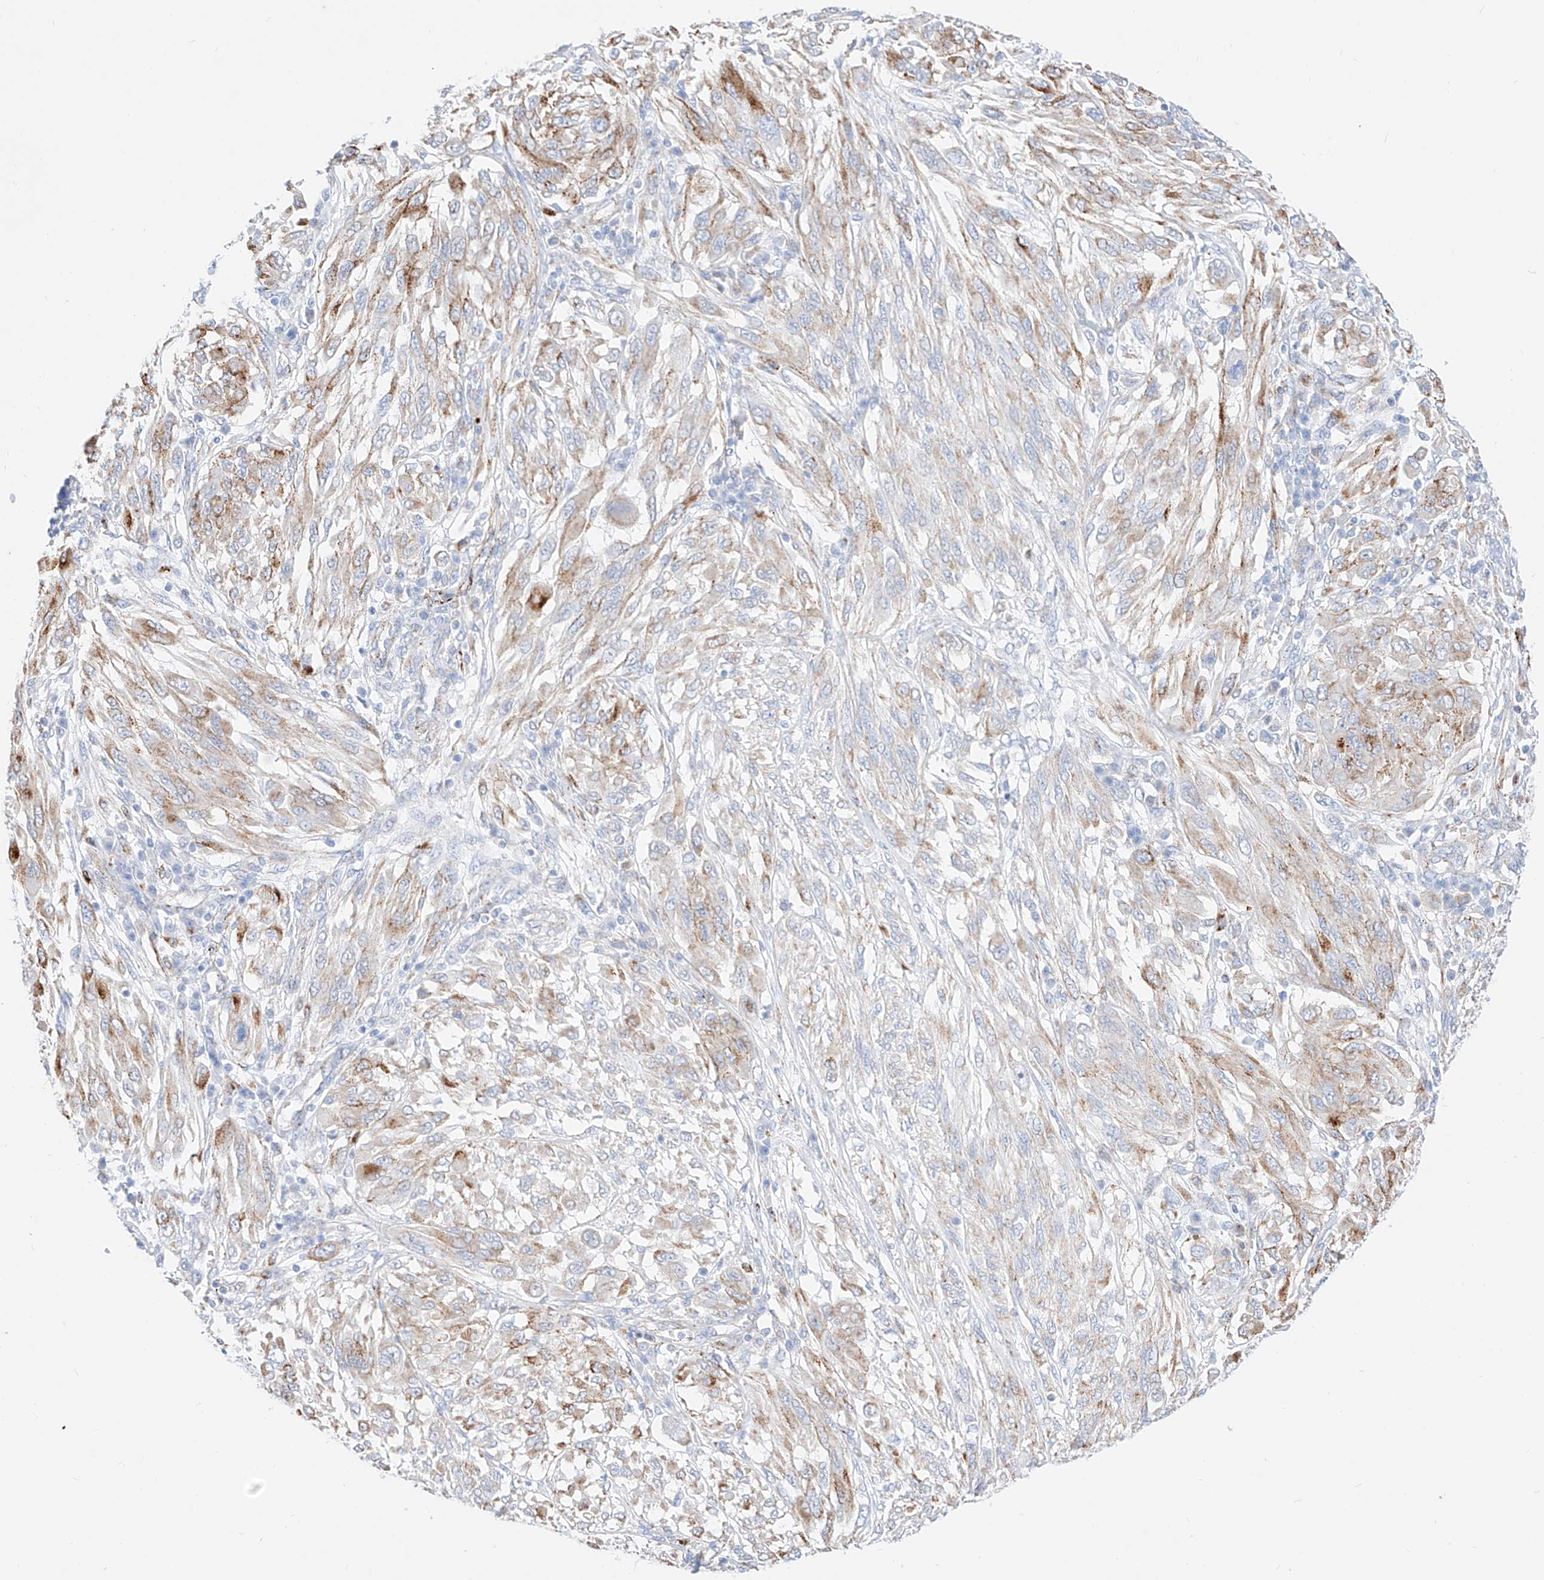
{"staining": {"intensity": "moderate", "quantity": "<25%", "location": "cytoplasmic/membranous"}, "tissue": "melanoma", "cell_type": "Tumor cells", "image_type": "cancer", "snomed": [{"axis": "morphology", "description": "Malignant melanoma, NOS"}, {"axis": "topography", "description": "Skin"}], "caption": "Melanoma stained for a protein (brown) demonstrates moderate cytoplasmic/membranous positive positivity in approximately <25% of tumor cells.", "gene": "C6orf62", "patient": {"sex": "female", "age": 91}}